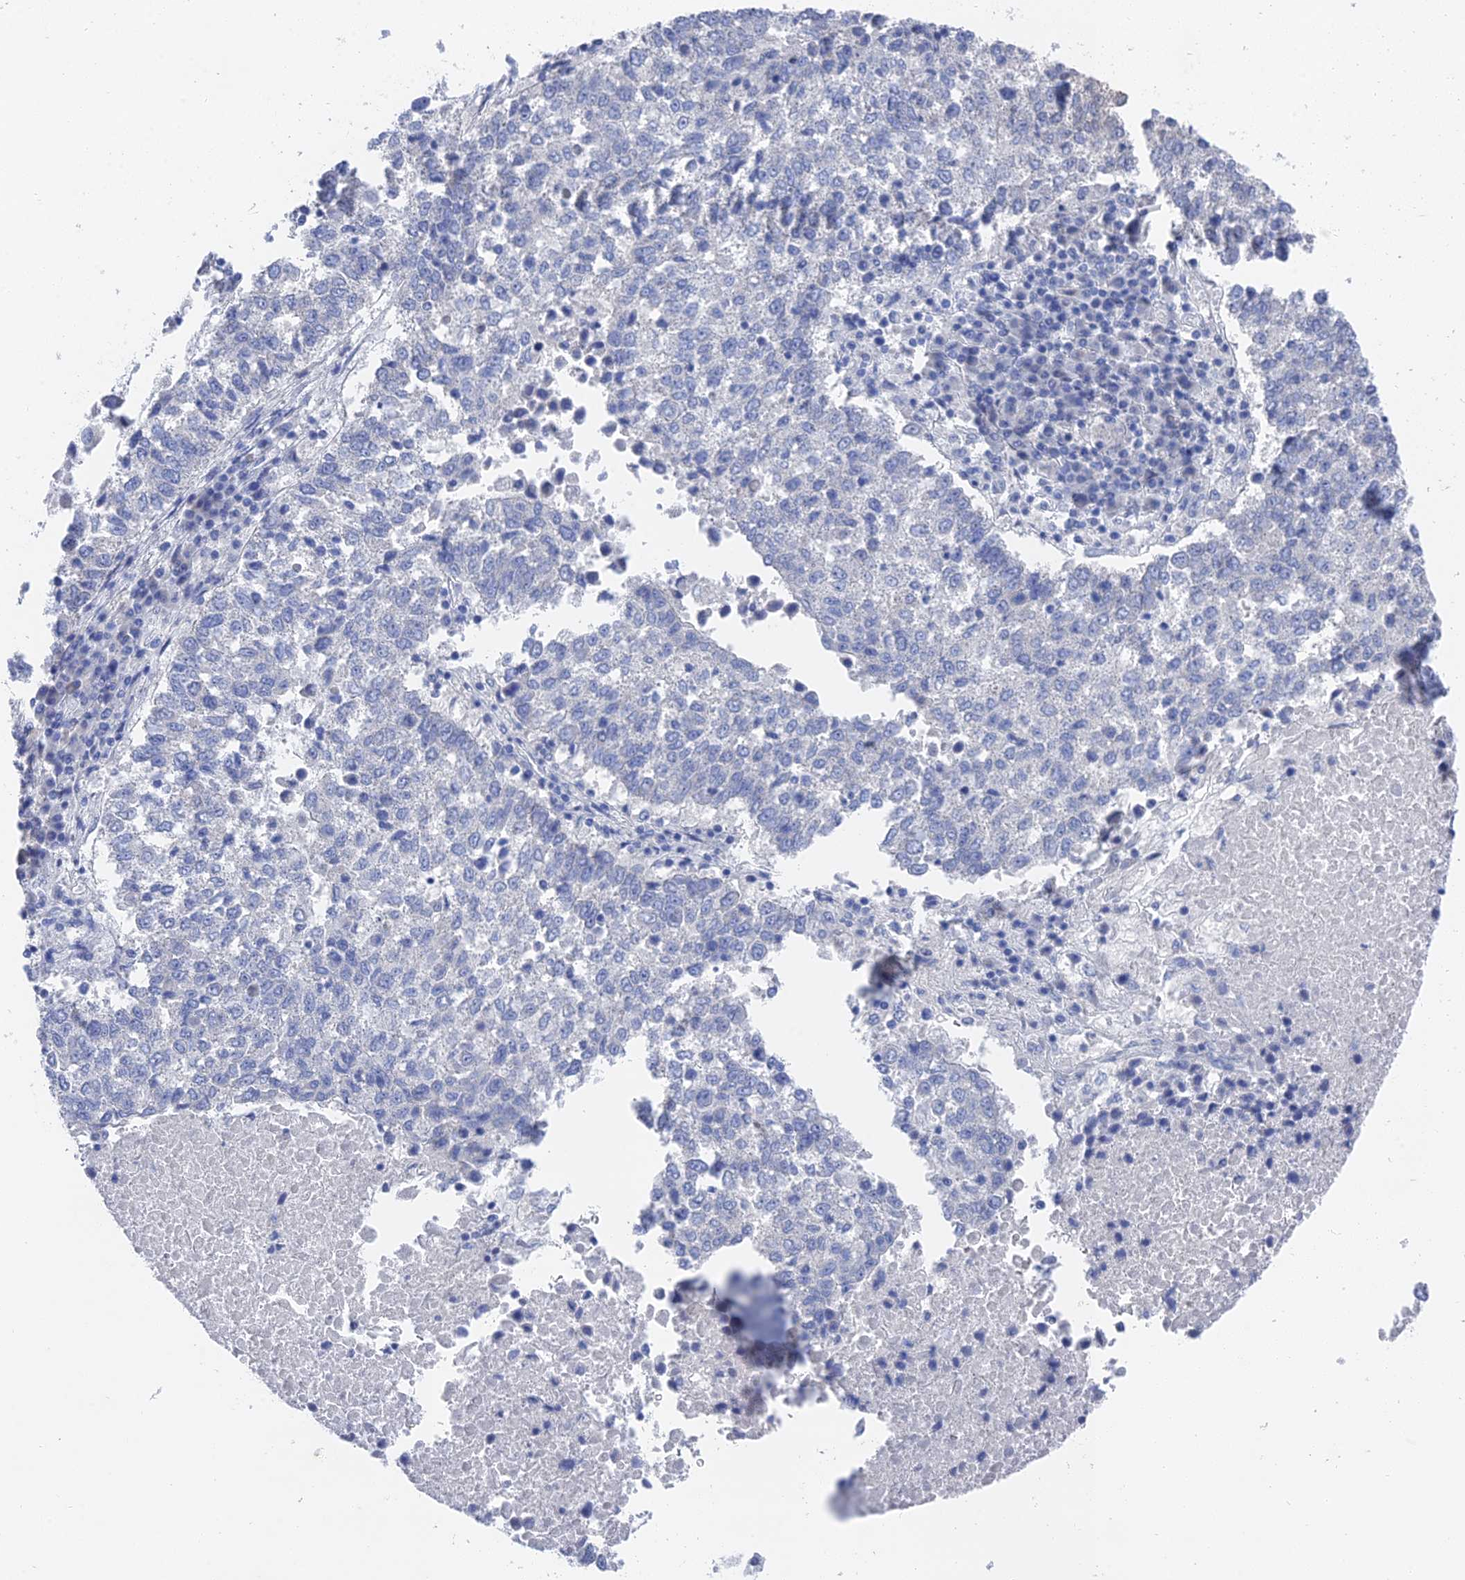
{"staining": {"intensity": "negative", "quantity": "none", "location": "none"}, "tissue": "lung cancer", "cell_type": "Tumor cells", "image_type": "cancer", "snomed": [{"axis": "morphology", "description": "Squamous cell carcinoma, NOS"}, {"axis": "topography", "description": "Lung"}], "caption": "This is a micrograph of immunohistochemistry staining of lung cancer (squamous cell carcinoma), which shows no expression in tumor cells.", "gene": "GFAP", "patient": {"sex": "male", "age": 73}}